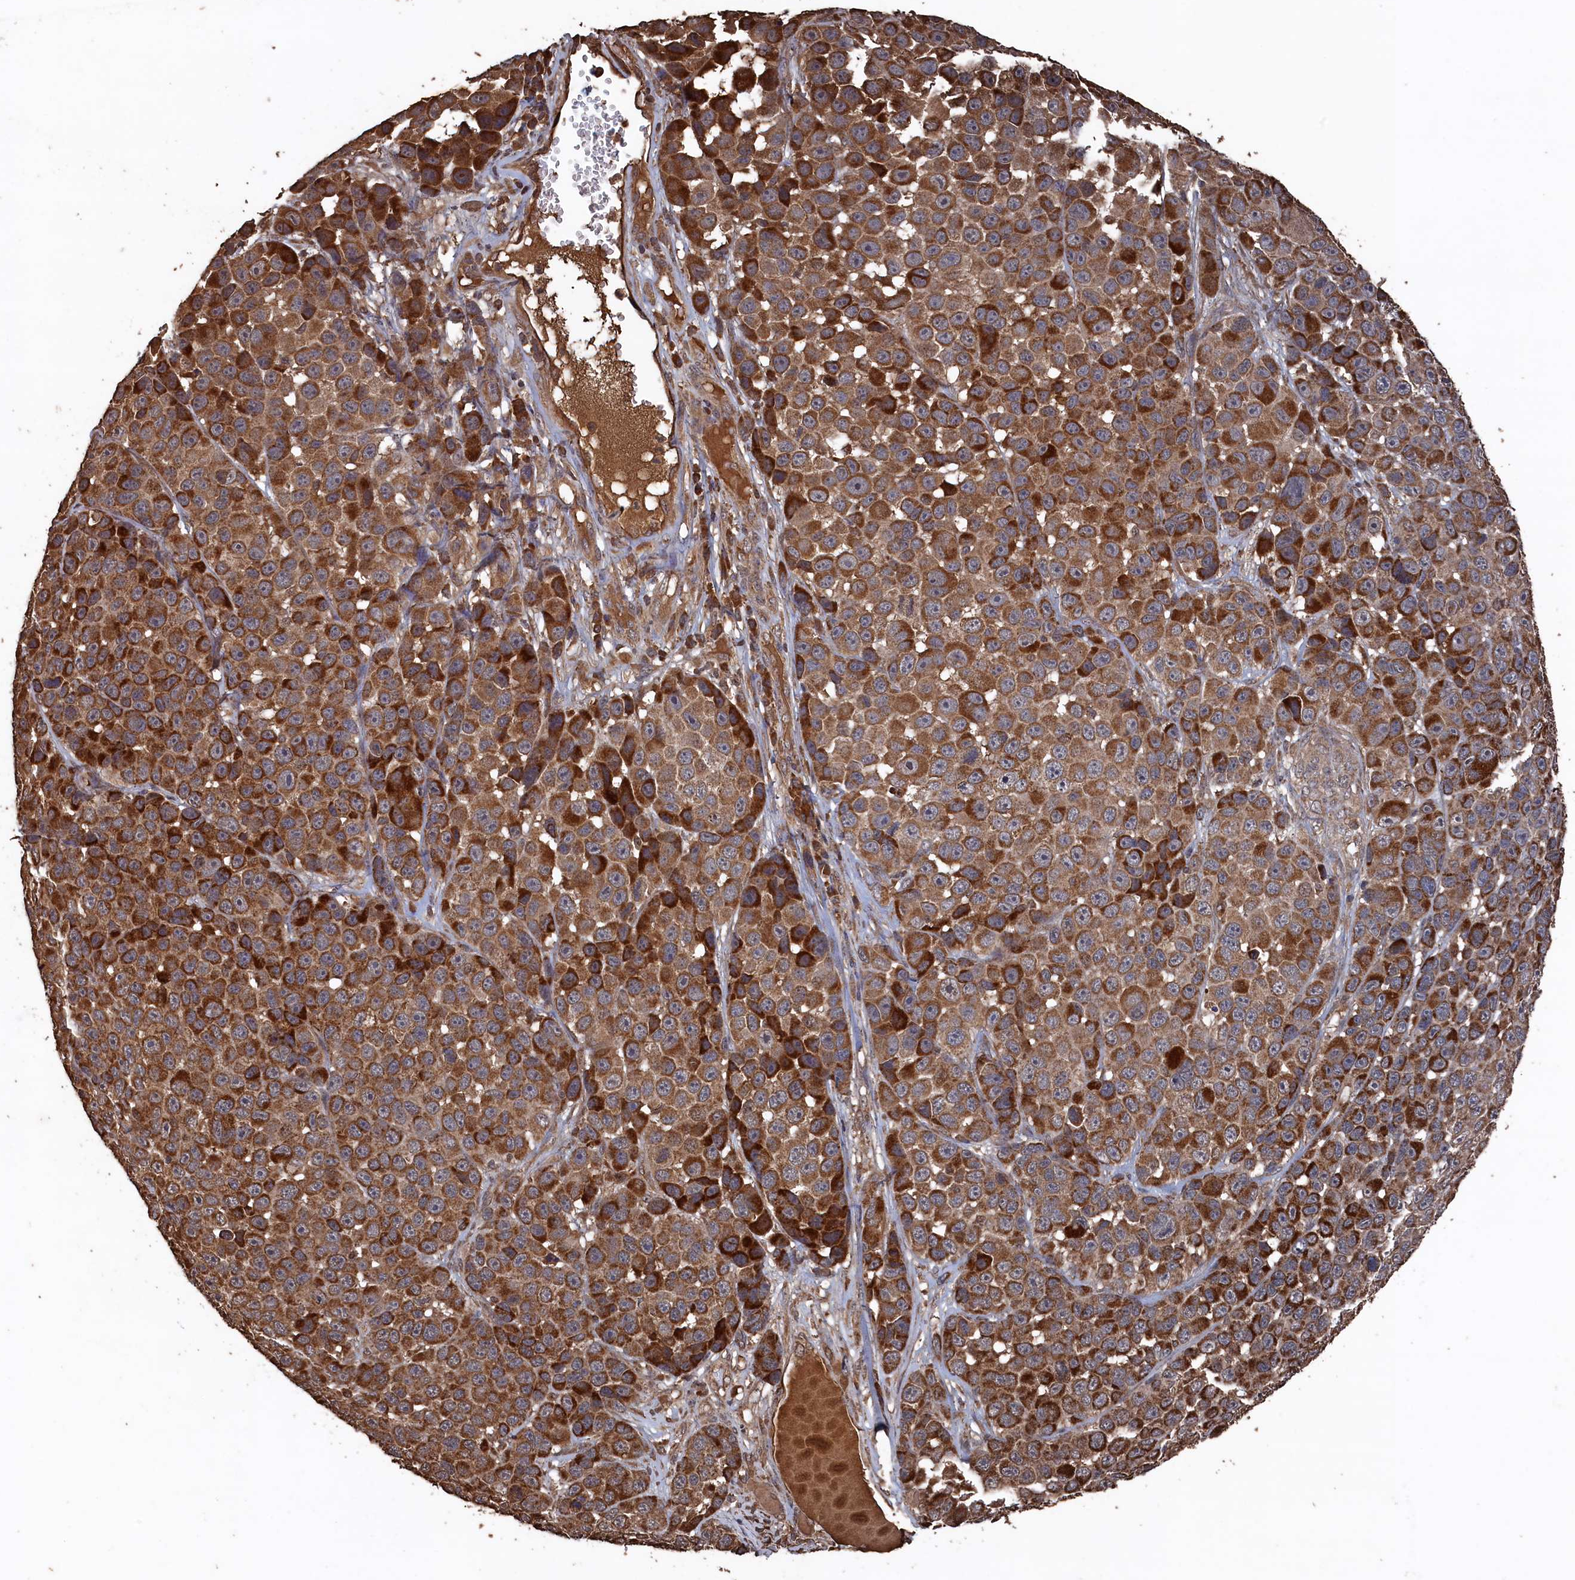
{"staining": {"intensity": "strong", "quantity": ">75%", "location": "cytoplasmic/membranous"}, "tissue": "melanoma", "cell_type": "Tumor cells", "image_type": "cancer", "snomed": [{"axis": "morphology", "description": "Malignant melanoma, NOS"}, {"axis": "topography", "description": "Skin"}], "caption": "Malignant melanoma stained with immunohistochemistry (IHC) reveals strong cytoplasmic/membranous staining in approximately >75% of tumor cells.", "gene": "SNX33", "patient": {"sex": "male", "age": 53}}